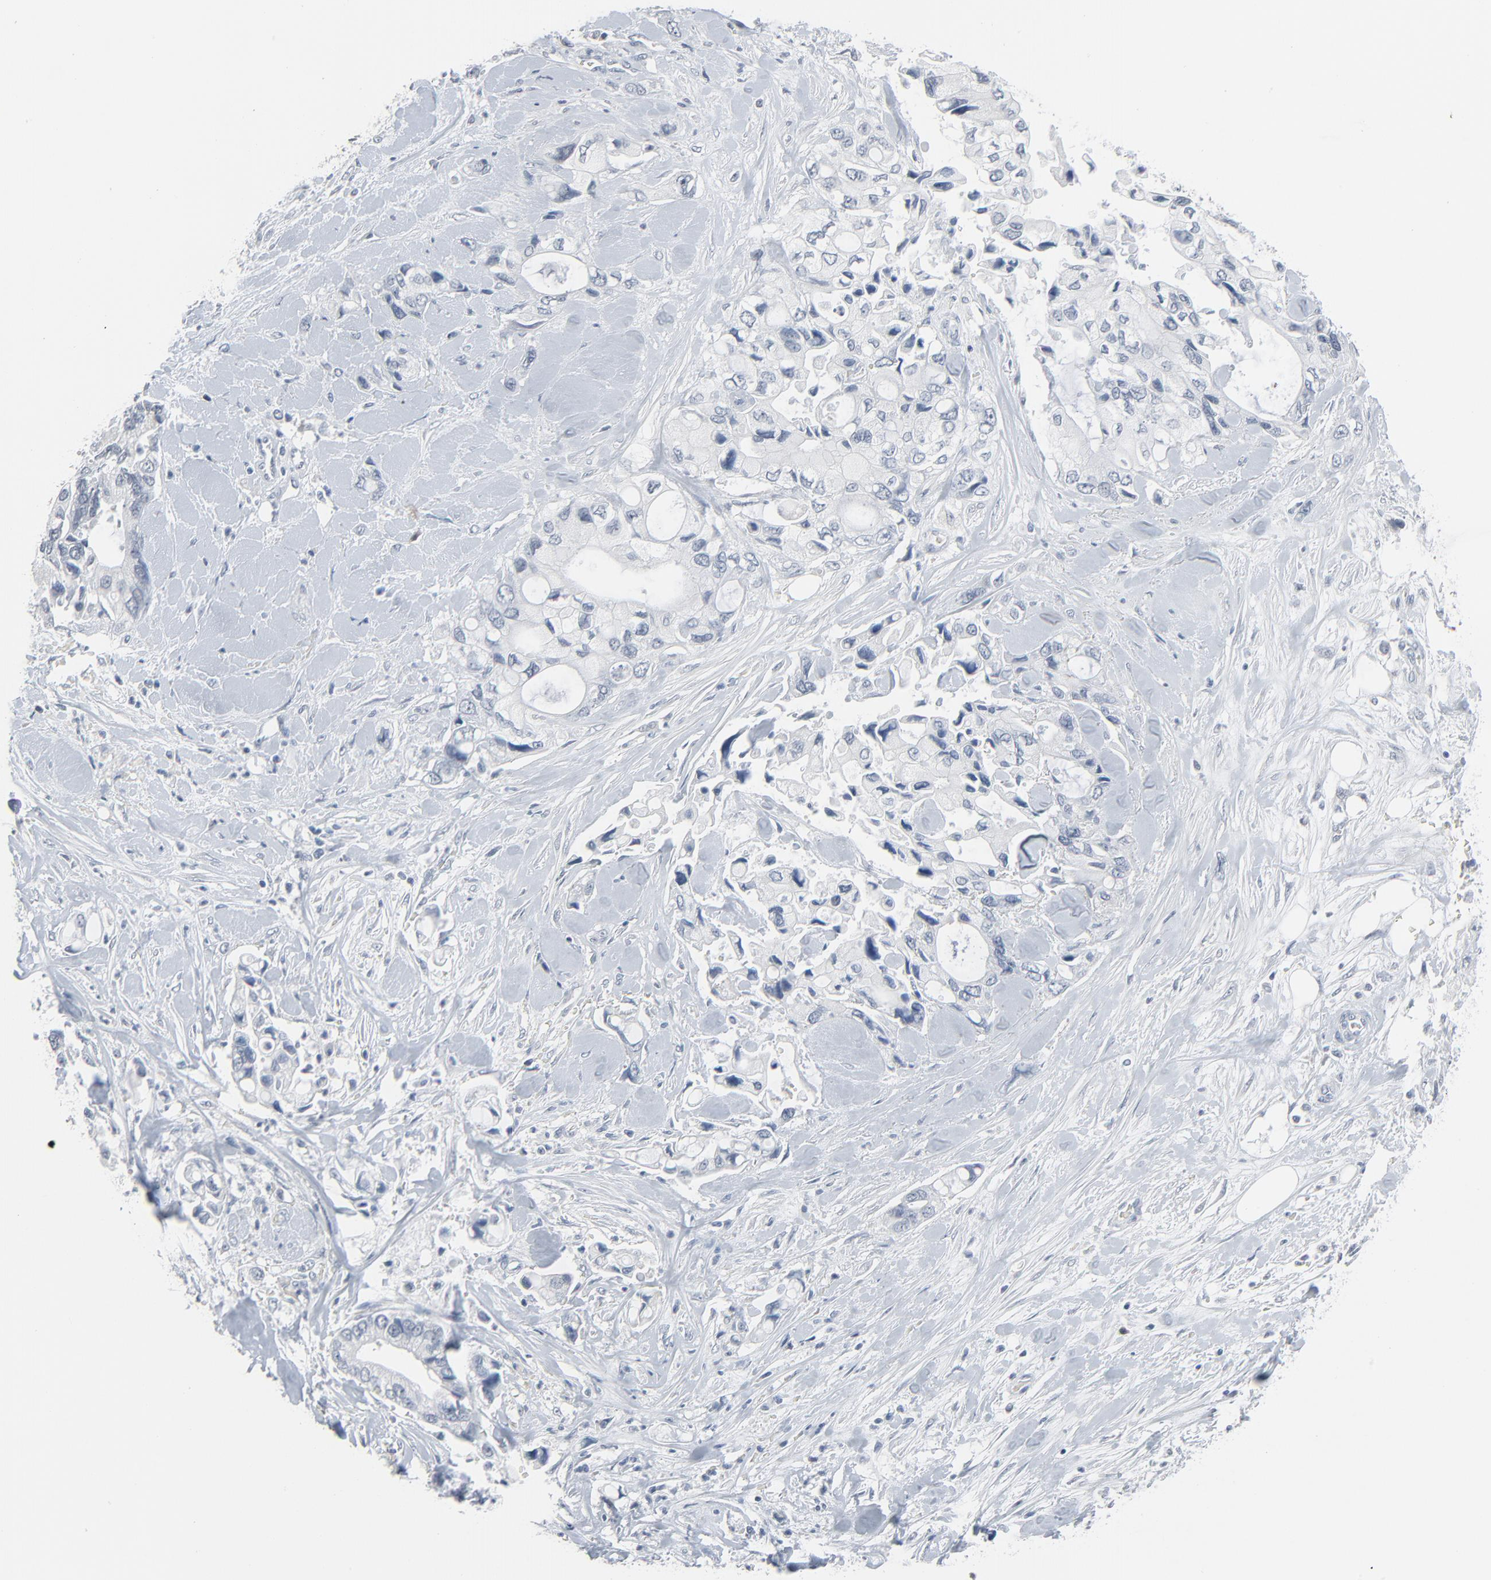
{"staining": {"intensity": "negative", "quantity": "none", "location": "none"}, "tissue": "pancreatic cancer", "cell_type": "Tumor cells", "image_type": "cancer", "snomed": [{"axis": "morphology", "description": "Adenocarcinoma, NOS"}, {"axis": "topography", "description": "Pancreas"}], "caption": "Immunohistochemistry micrograph of human pancreatic cancer (adenocarcinoma) stained for a protein (brown), which displays no expression in tumor cells.", "gene": "SAGE1", "patient": {"sex": "male", "age": 70}}